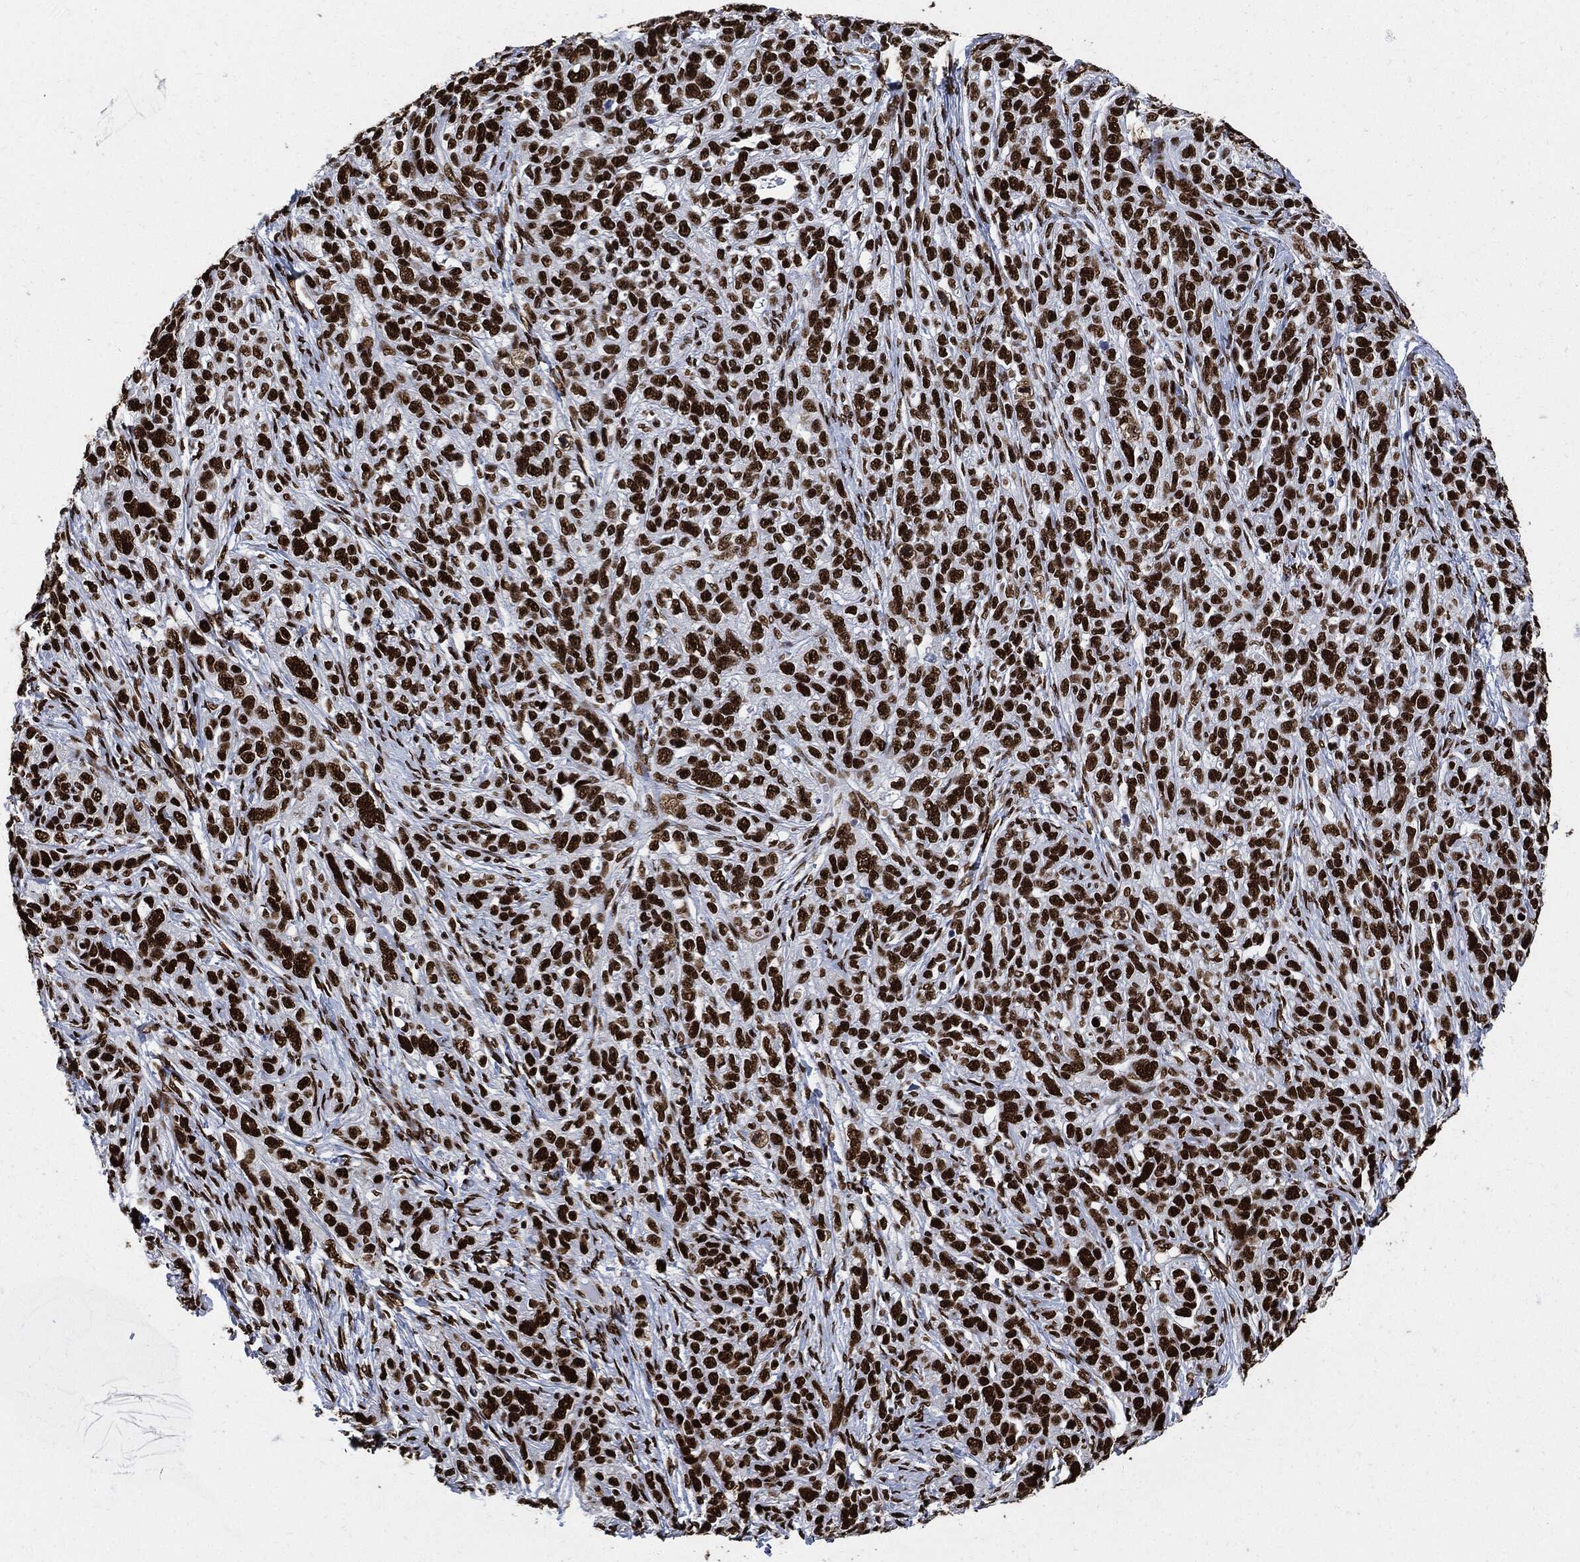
{"staining": {"intensity": "strong", "quantity": ">75%", "location": "nuclear"}, "tissue": "ovarian cancer", "cell_type": "Tumor cells", "image_type": "cancer", "snomed": [{"axis": "morphology", "description": "Cystadenocarcinoma, serous, NOS"}, {"axis": "topography", "description": "Ovary"}], "caption": "A micrograph of ovarian cancer stained for a protein displays strong nuclear brown staining in tumor cells.", "gene": "RECQL", "patient": {"sex": "female", "age": 71}}